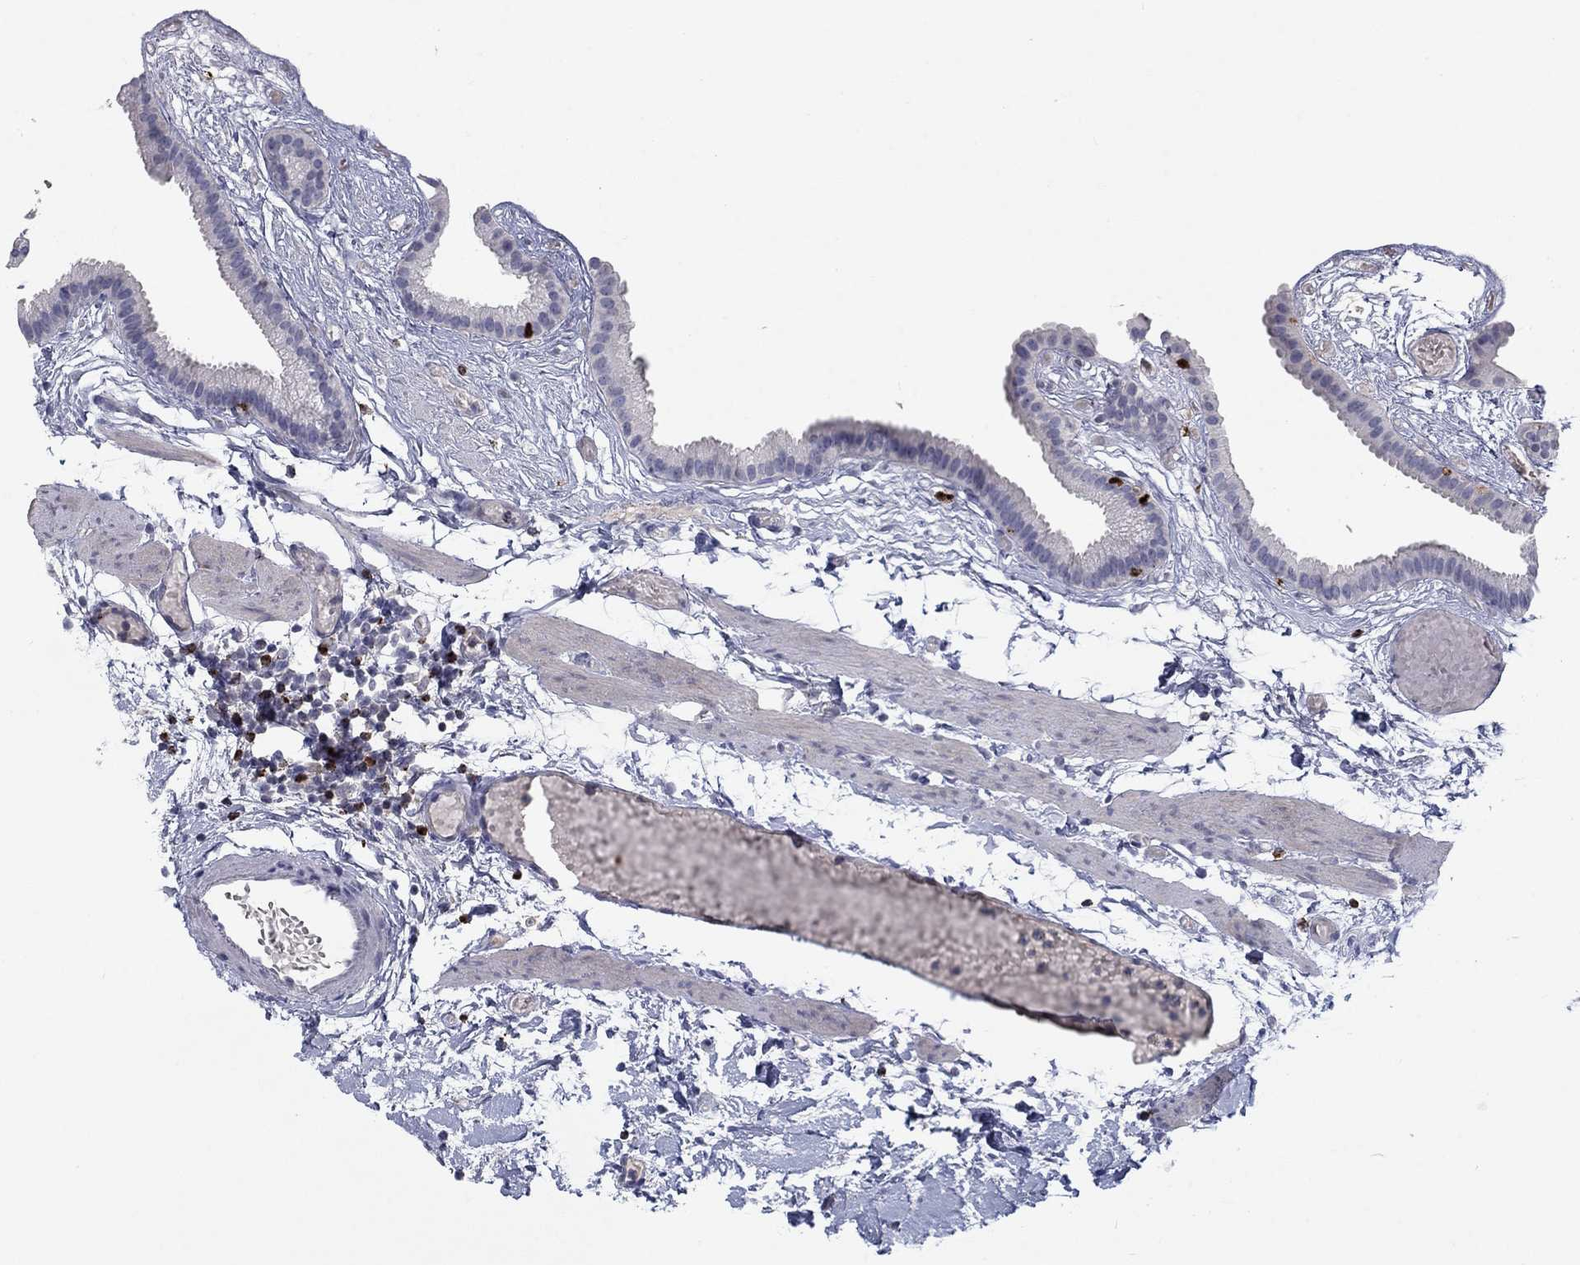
{"staining": {"intensity": "negative", "quantity": "none", "location": "none"}, "tissue": "gallbladder", "cell_type": "Glandular cells", "image_type": "normal", "snomed": [{"axis": "morphology", "description": "Normal tissue, NOS"}, {"axis": "topography", "description": "Gallbladder"}], "caption": "IHC image of normal gallbladder stained for a protein (brown), which demonstrates no staining in glandular cells.", "gene": "GZMA", "patient": {"sex": "female", "age": 45}}